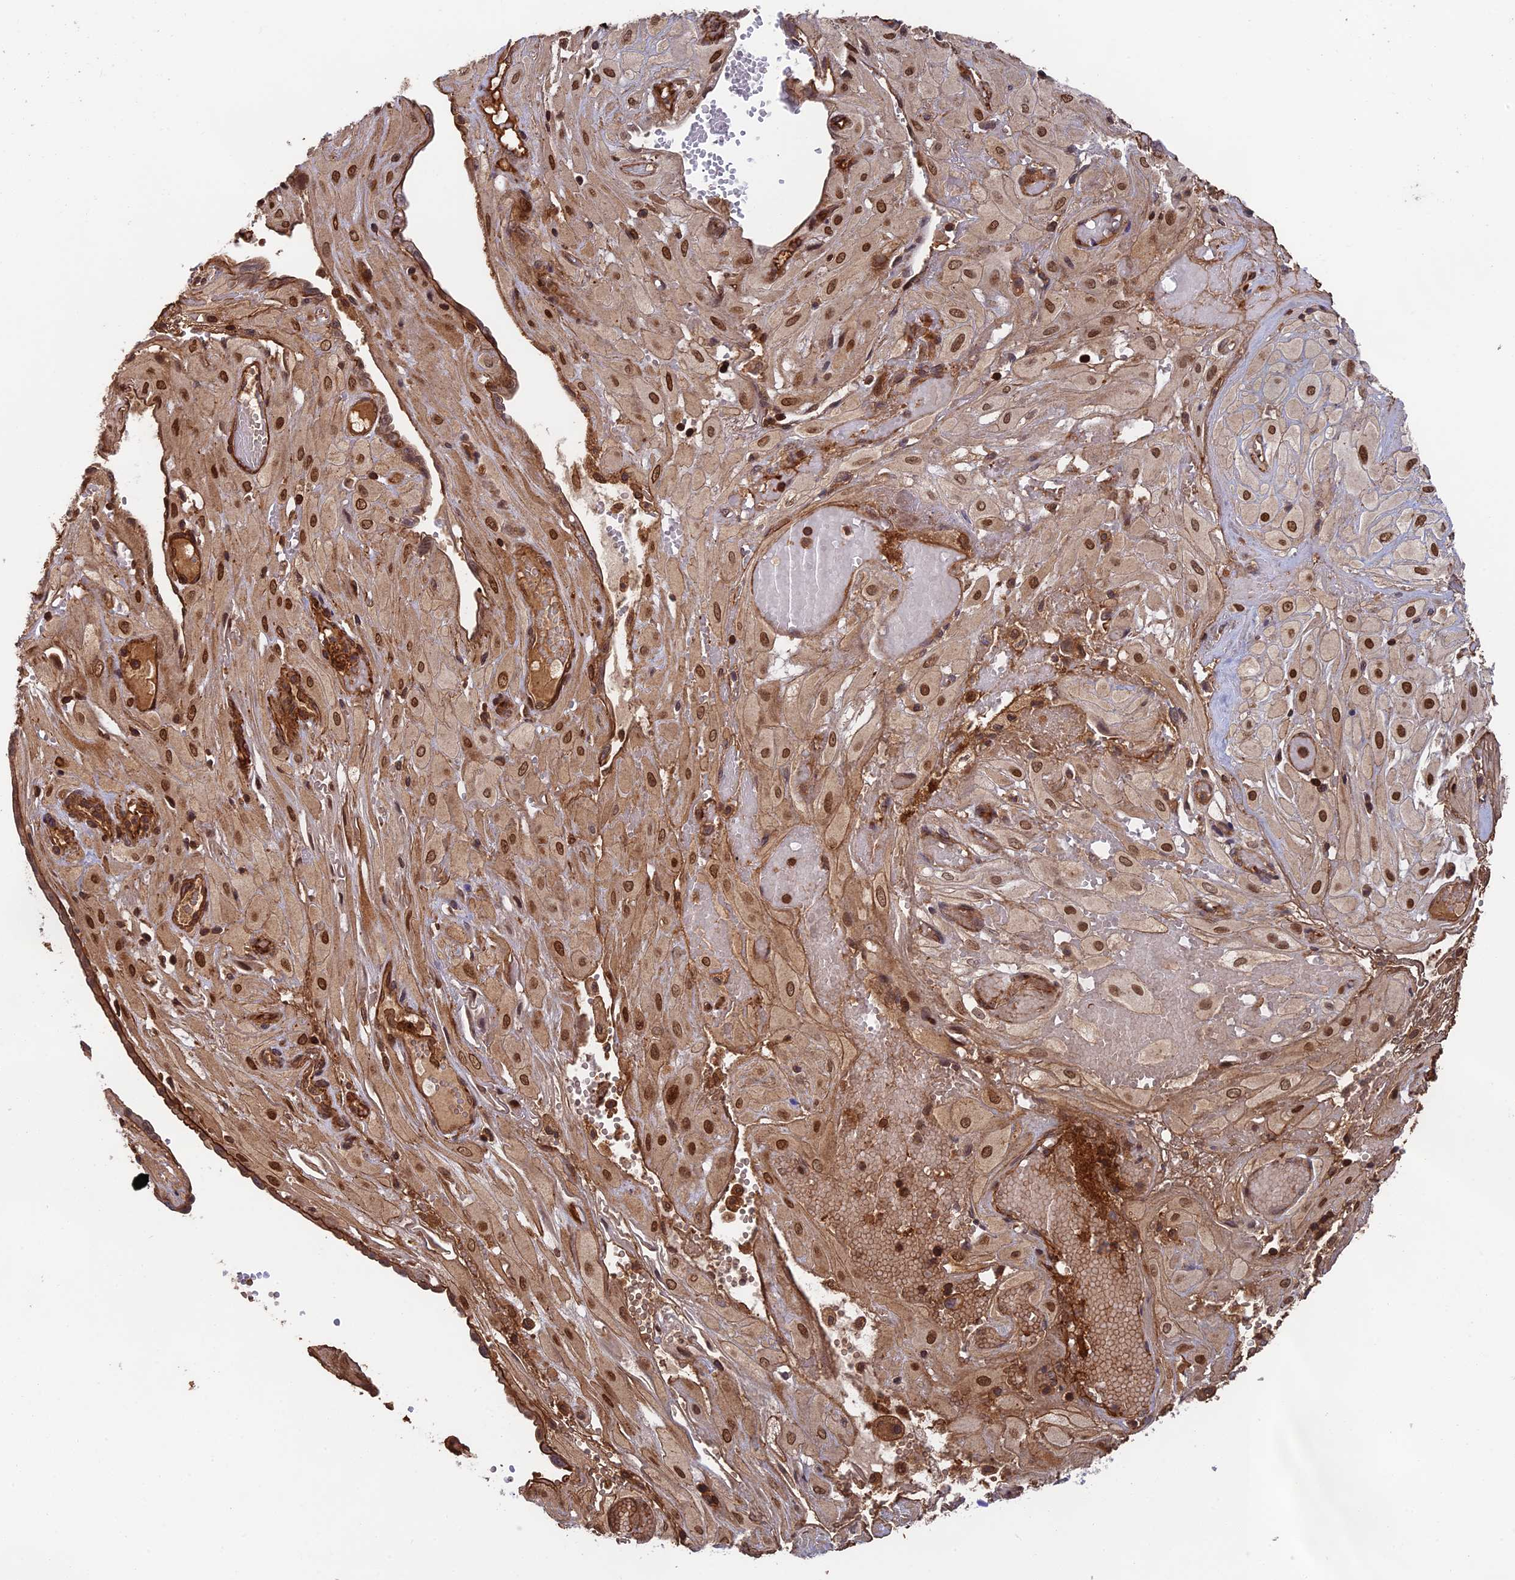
{"staining": {"intensity": "moderate", "quantity": ">75%", "location": "cytoplasmic/membranous,nuclear"}, "tissue": "cervical cancer", "cell_type": "Tumor cells", "image_type": "cancer", "snomed": [{"axis": "morphology", "description": "Squamous cell carcinoma, NOS"}, {"axis": "topography", "description": "Cervix"}], "caption": "Immunohistochemistry (DAB) staining of human cervical cancer reveals moderate cytoplasmic/membranous and nuclear protein expression in about >75% of tumor cells. The staining is performed using DAB (3,3'-diaminobenzidine) brown chromogen to label protein expression. The nuclei are counter-stained blue using hematoxylin.", "gene": "OSBPL1A", "patient": {"sex": "female", "age": 36}}